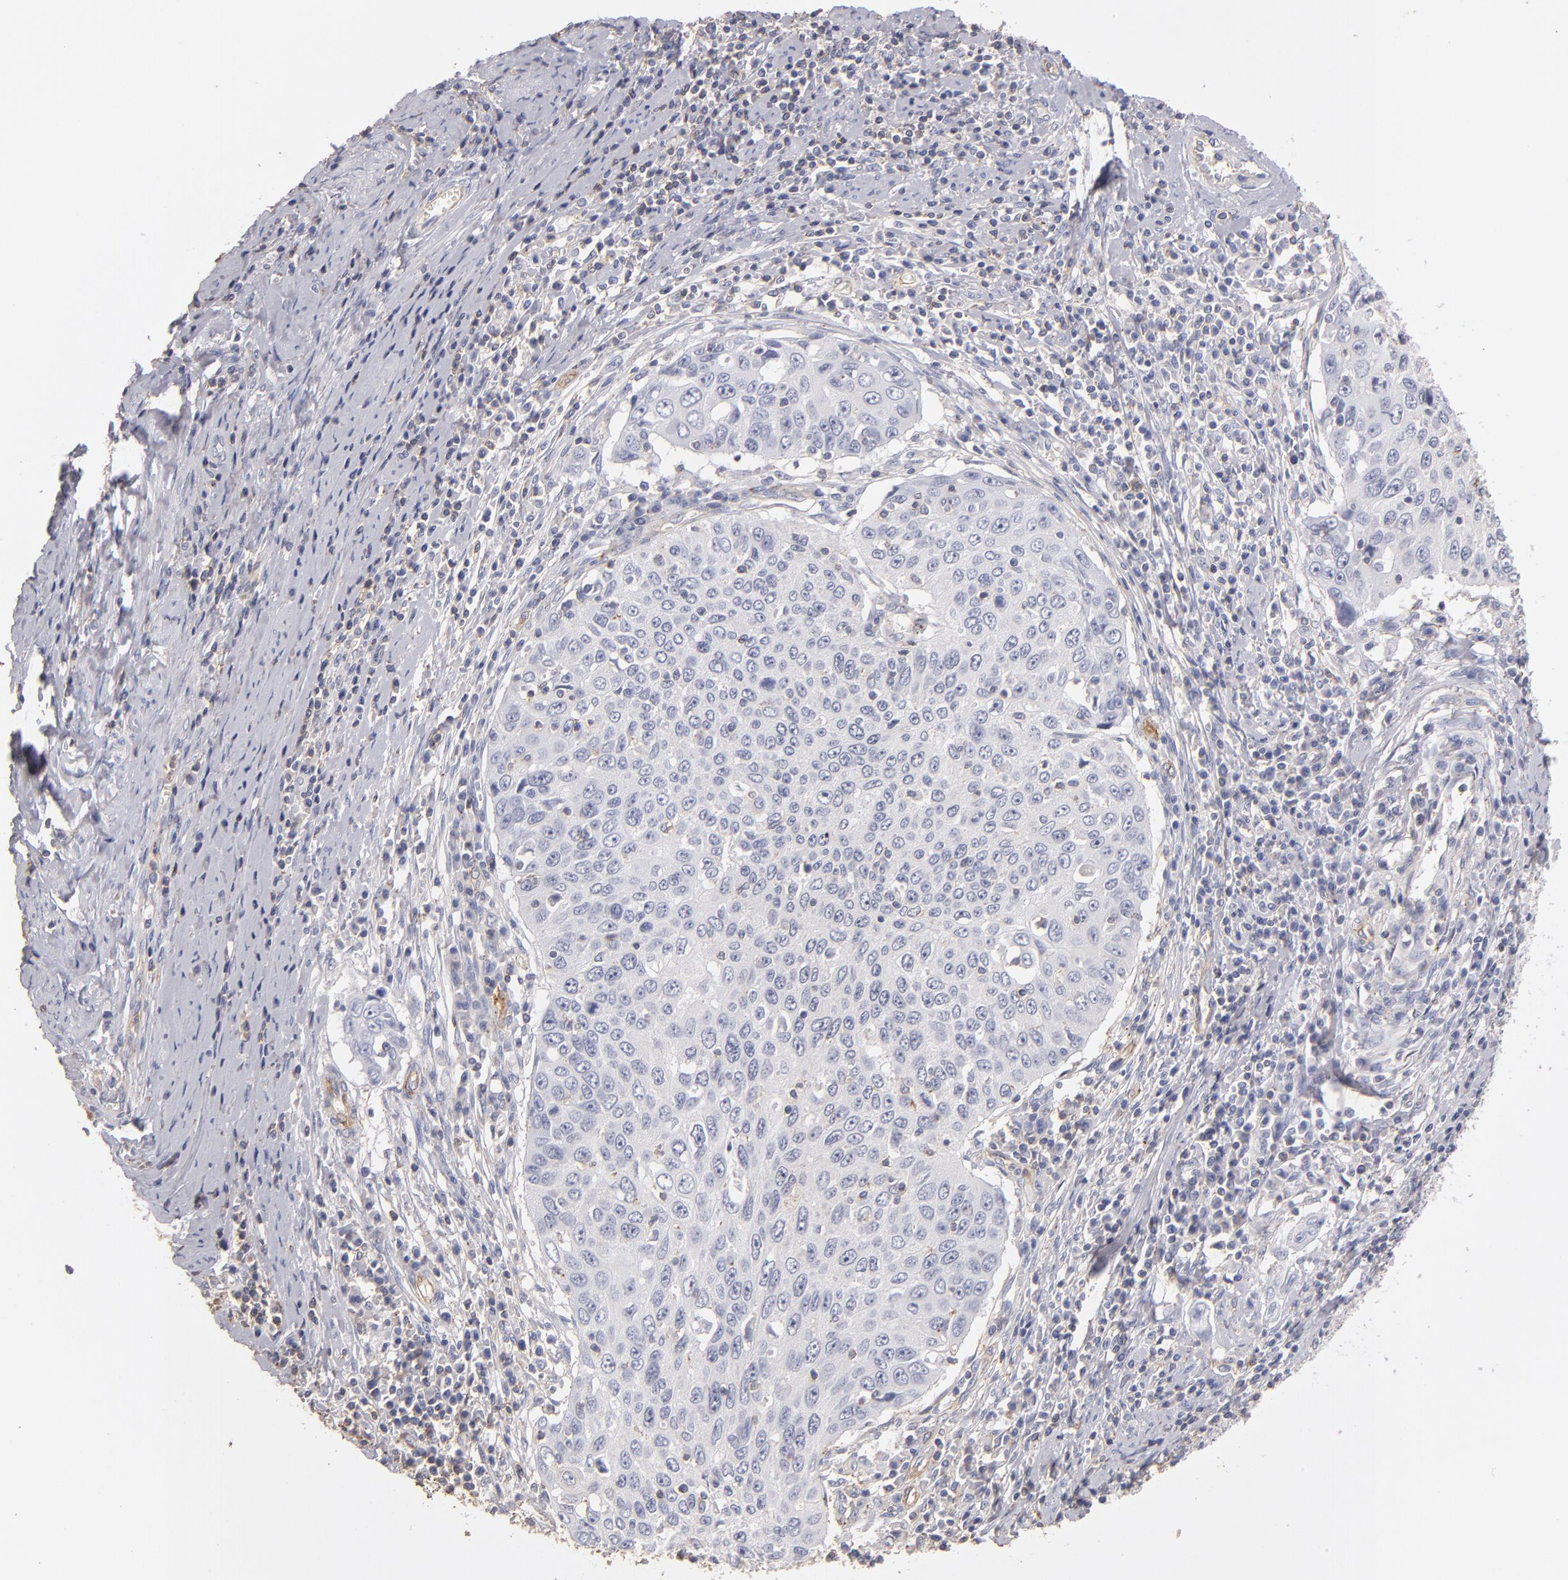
{"staining": {"intensity": "negative", "quantity": "none", "location": "none"}, "tissue": "cervical cancer", "cell_type": "Tumor cells", "image_type": "cancer", "snomed": [{"axis": "morphology", "description": "Squamous cell carcinoma, NOS"}, {"axis": "topography", "description": "Cervix"}], "caption": "A histopathology image of human cervical cancer is negative for staining in tumor cells.", "gene": "ABCB1", "patient": {"sex": "female", "age": 53}}